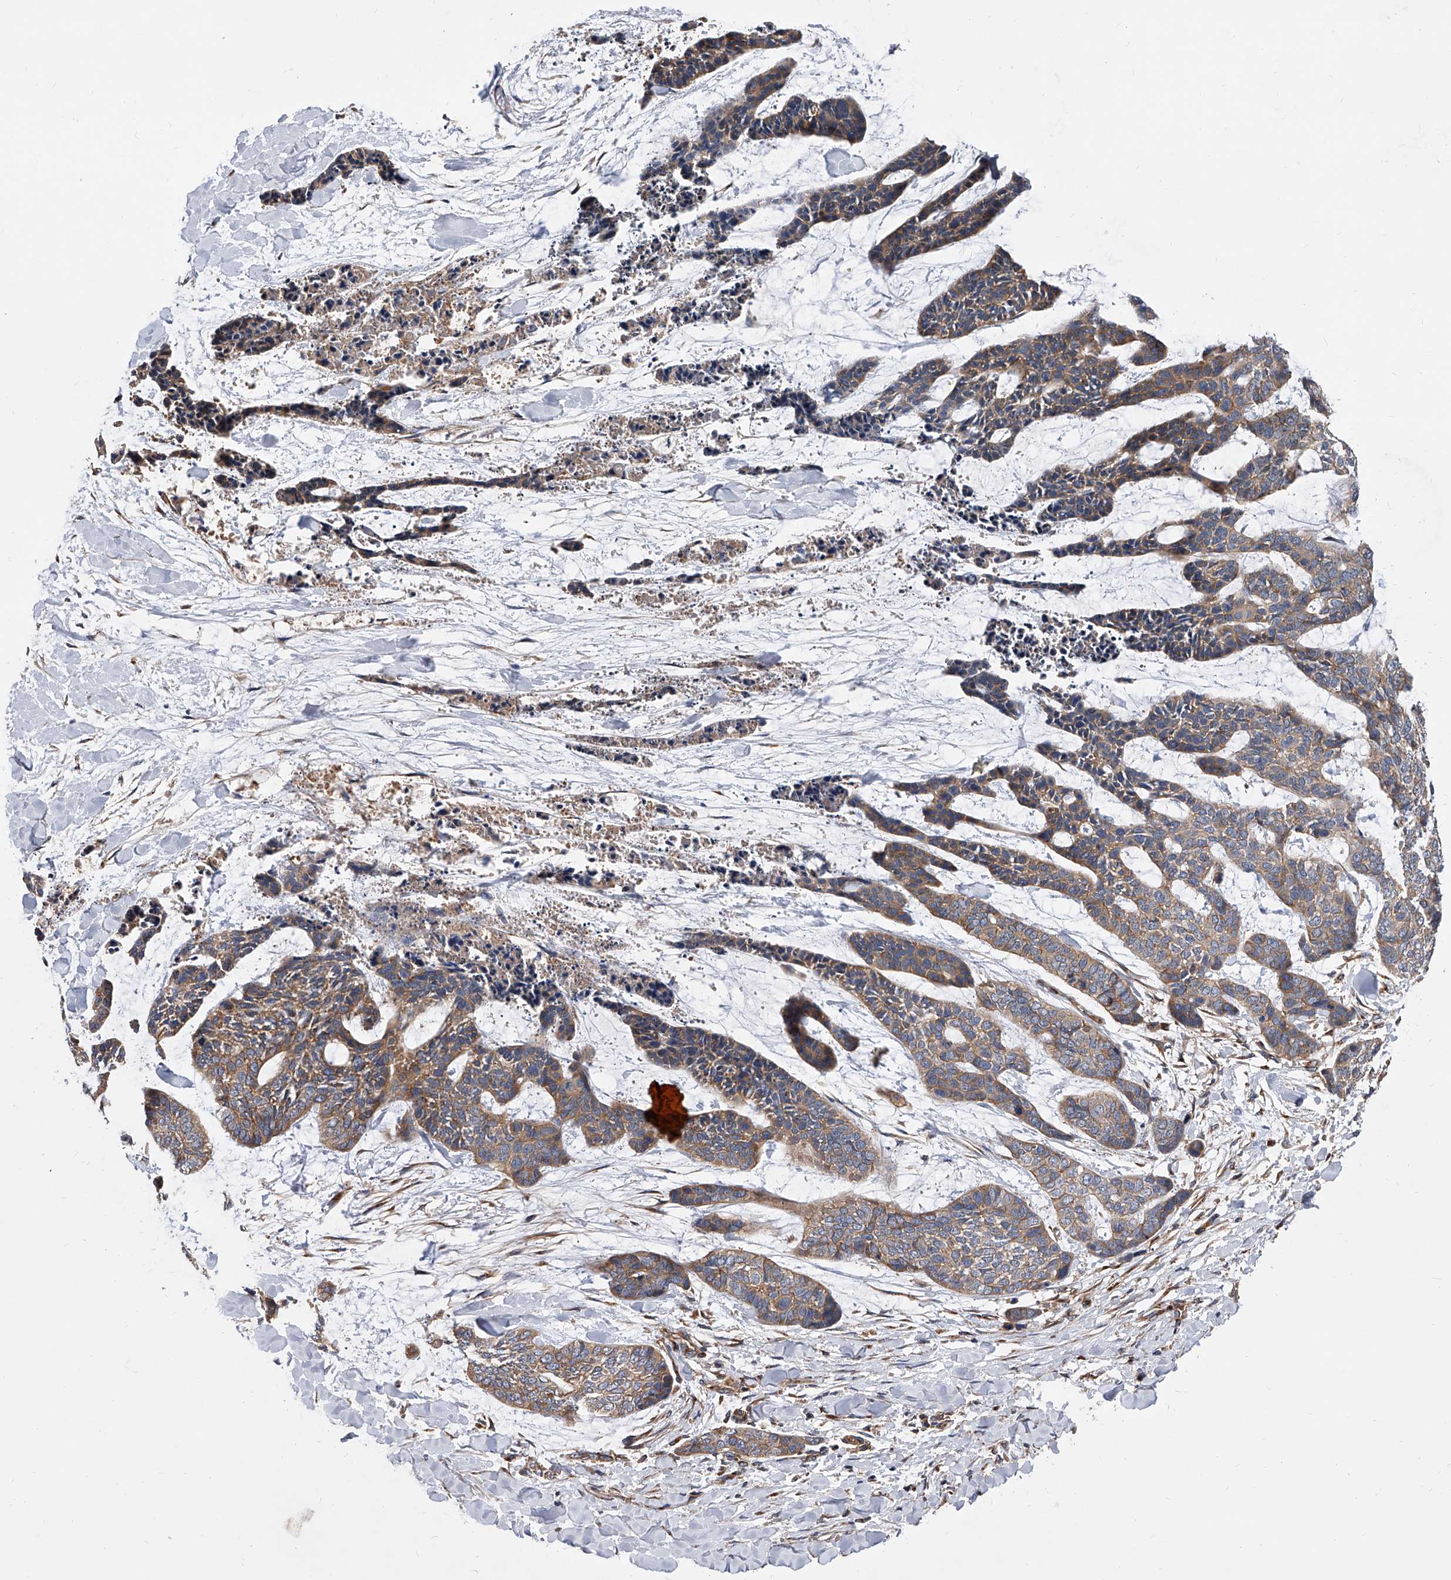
{"staining": {"intensity": "moderate", "quantity": ">75%", "location": "cytoplasmic/membranous"}, "tissue": "skin cancer", "cell_type": "Tumor cells", "image_type": "cancer", "snomed": [{"axis": "morphology", "description": "Basal cell carcinoma"}, {"axis": "topography", "description": "Skin"}], "caption": "Immunohistochemistry (DAB (3,3'-diaminobenzidine)) staining of human skin cancer reveals moderate cytoplasmic/membranous protein positivity in approximately >75% of tumor cells.", "gene": "PISD", "patient": {"sex": "female", "age": 64}}